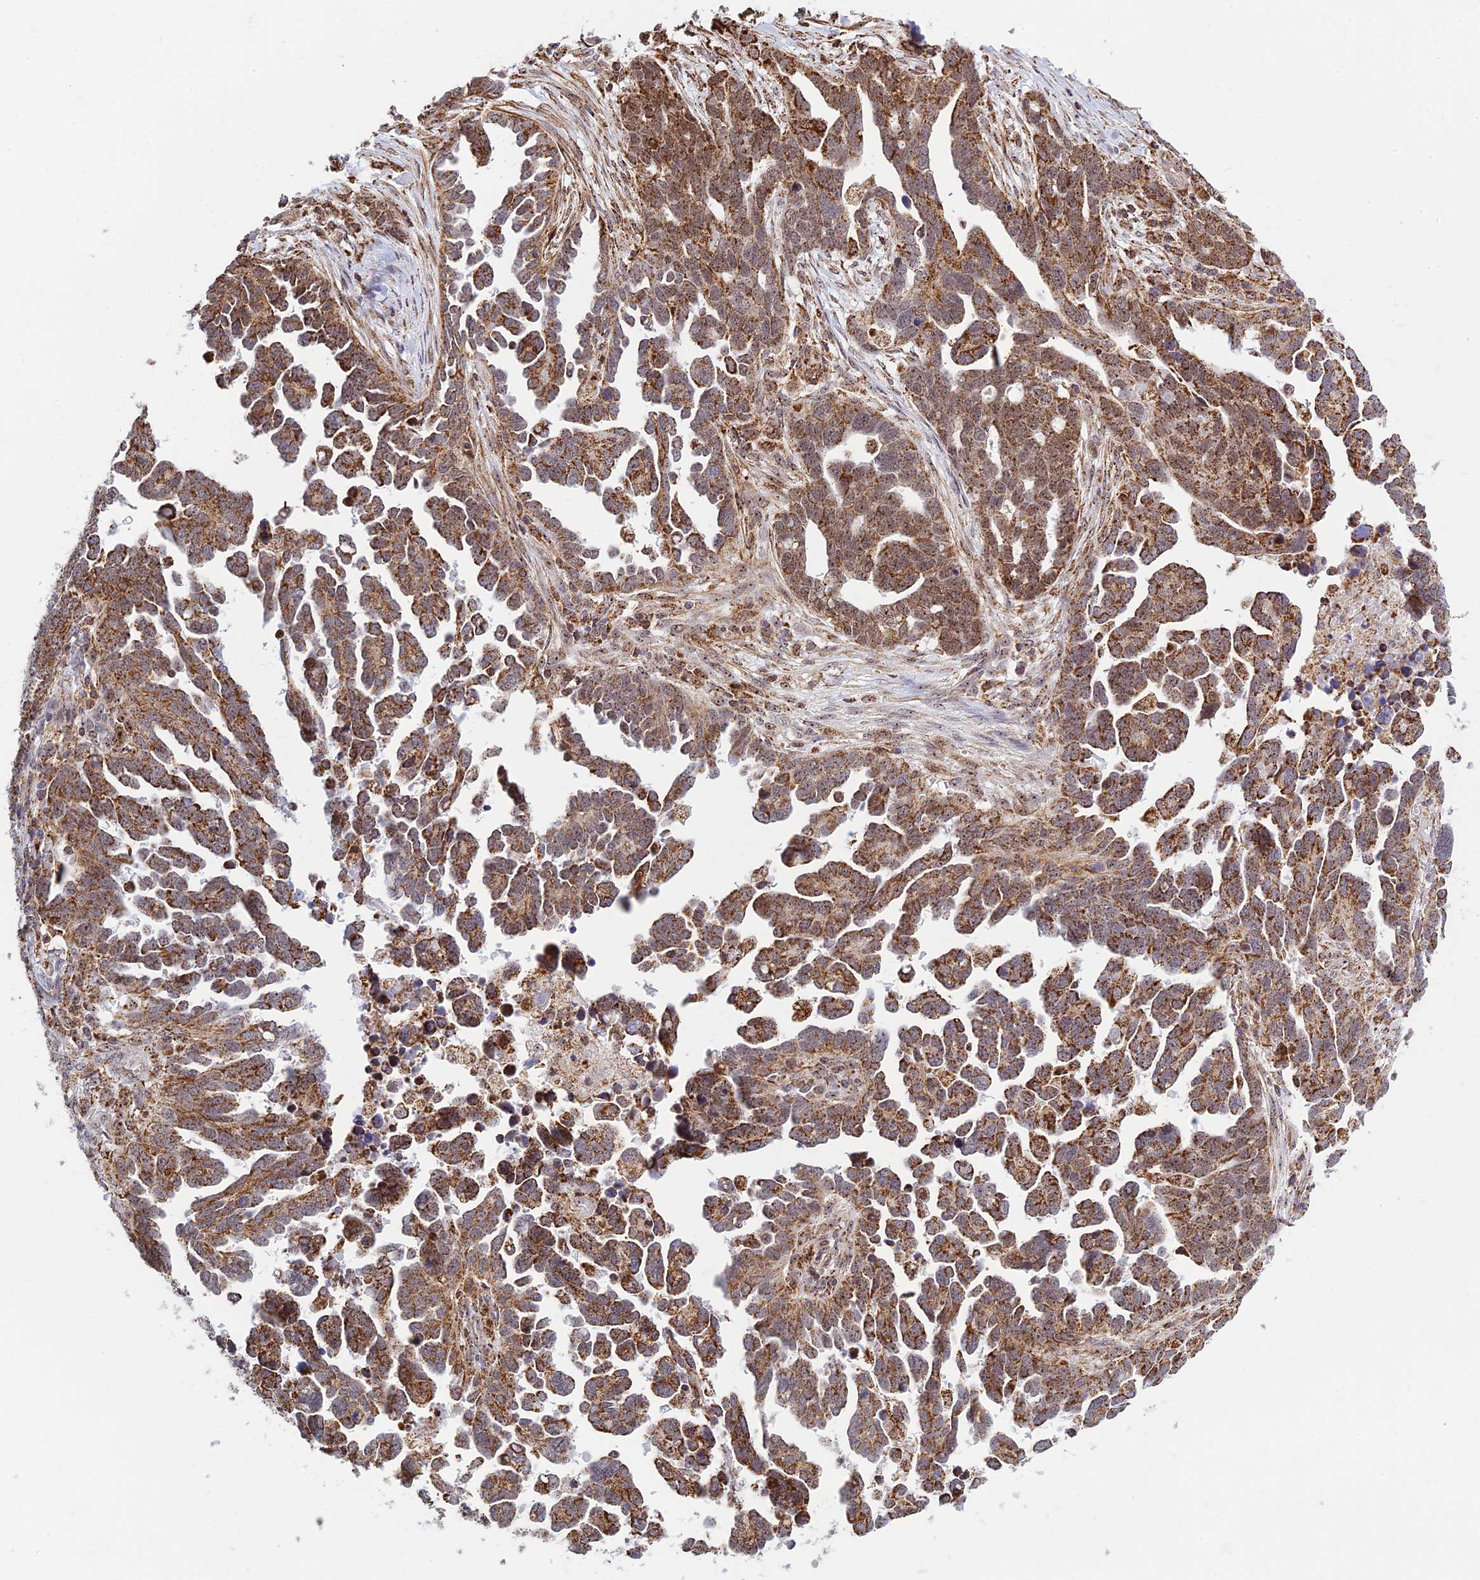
{"staining": {"intensity": "strong", "quantity": ">75%", "location": "cytoplasmic/membranous"}, "tissue": "ovarian cancer", "cell_type": "Tumor cells", "image_type": "cancer", "snomed": [{"axis": "morphology", "description": "Cystadenocarcinoma, serous, NOS"}, {"axis": "topography", "description": "Ovary"}], "caption": "A brown stain highlights strong cytoplasmic/membranous expression of a protein in human ovarian cancer (serous cystadenocarcinoma) tumor cells. The staining was performed using DAB to visualize the protein expression in brown, while the nuclei were stained in blue with hematoxylin (Magnification: 20x).", "gene": "POLR1G", "patient": {"sex": "female", "age": 54}}